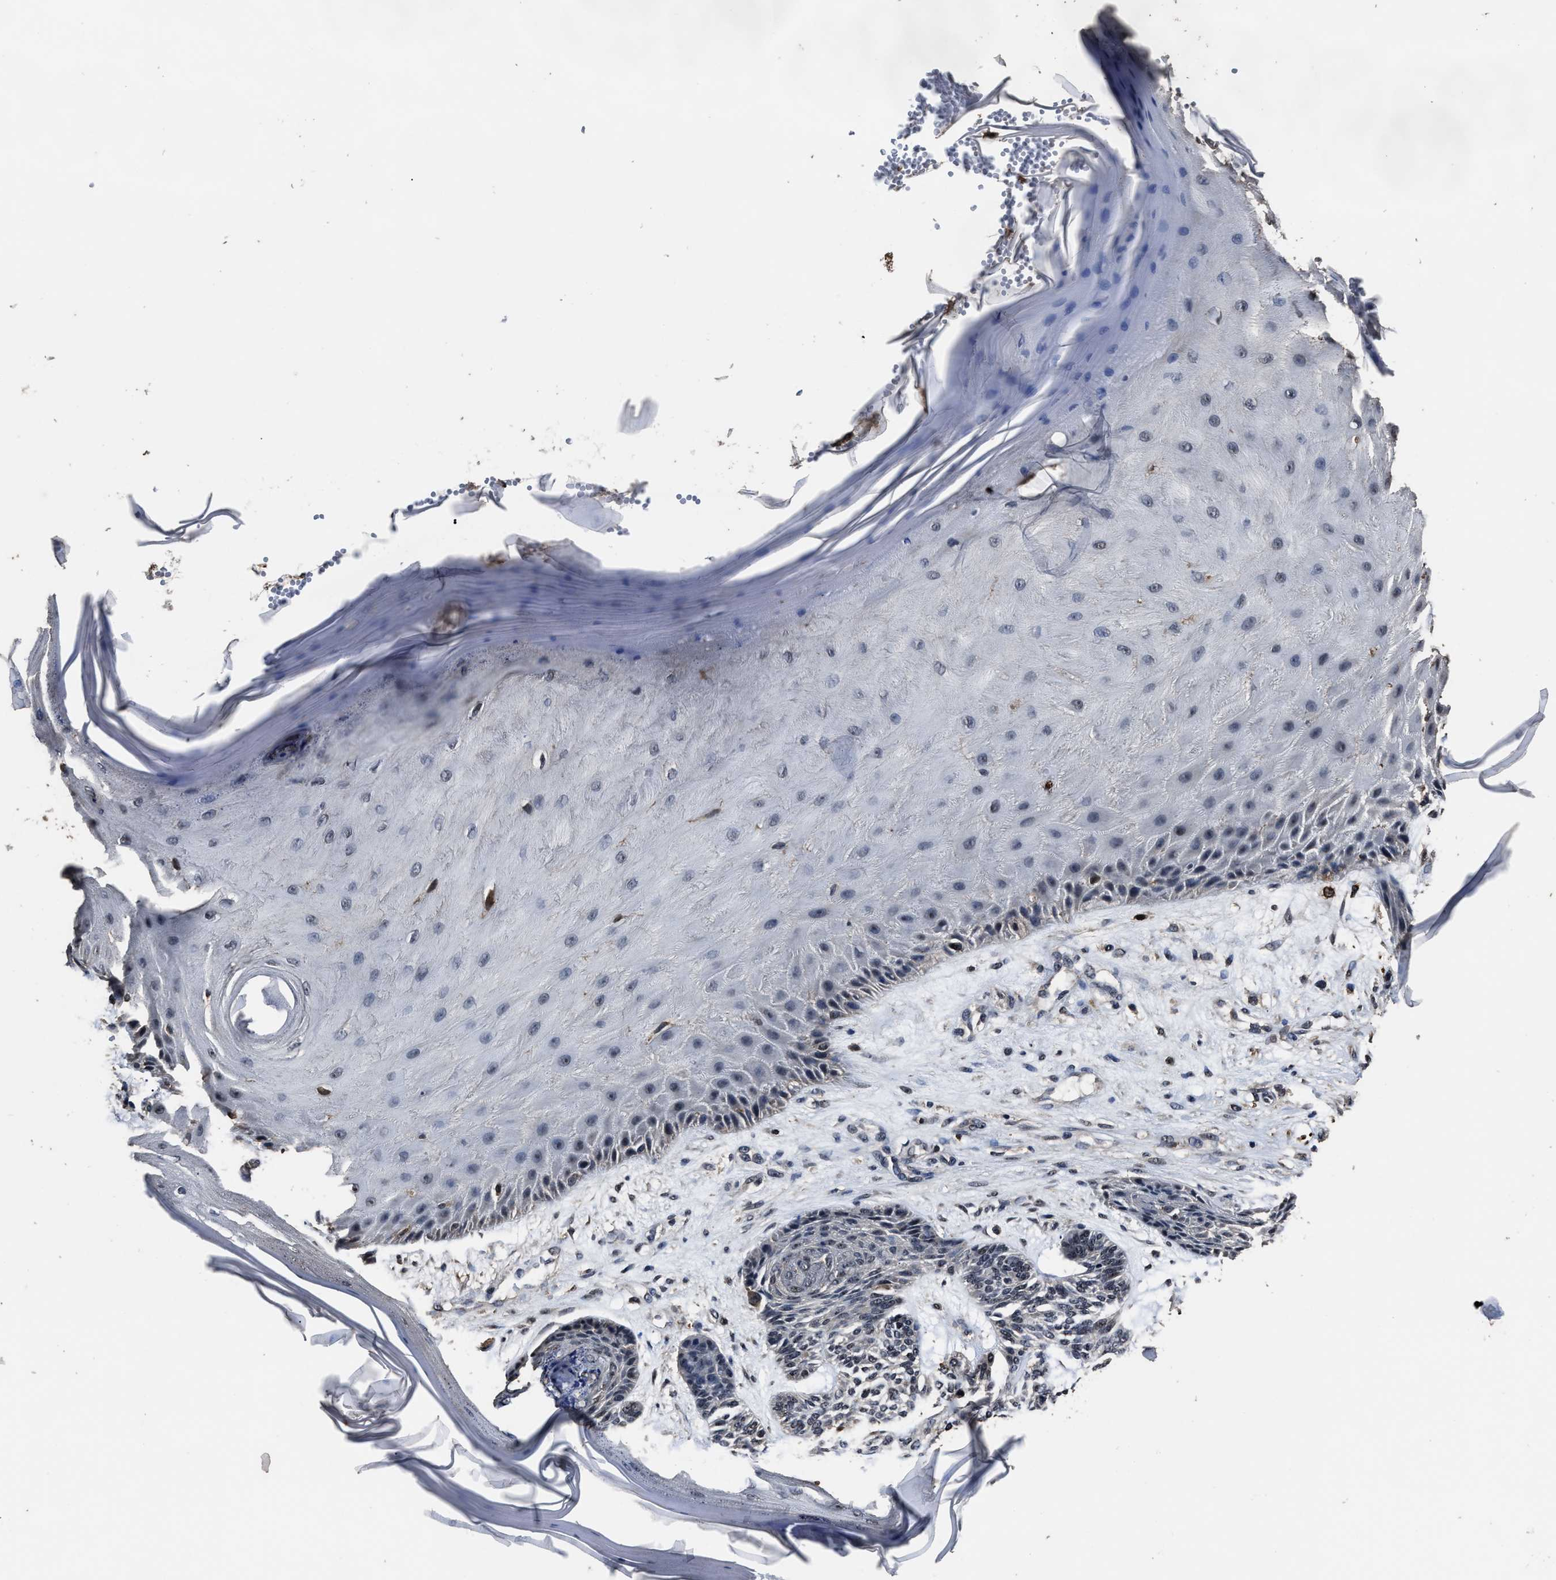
{"staining": {"intensity": "negative", "quantity": "none", "location": "none"}, "tissue": "skin cancer", "cell_type": "Tumor cells", "image_type": "cancer", "snomed": [{"axis": "morphology", "description": "Basal cell carcinoma"}, {"axis": "topography", "description": "Skin"}], "caption": "High magnification brightfield microscopy of basal cell carcinoma (skin) stained with DAB (brown) and counterstained with hematoxylin (blue): tumor cells show no significant staining. The staining was performed using DAB (3,3'-diaminobenzidine) to visualize the protein expression in brown, while the nuclei were stained in blue with hematoxylin (Magnification: 20x).", "gene": "RSBN1L", "patient": {"sex": "male", "age": 55}}